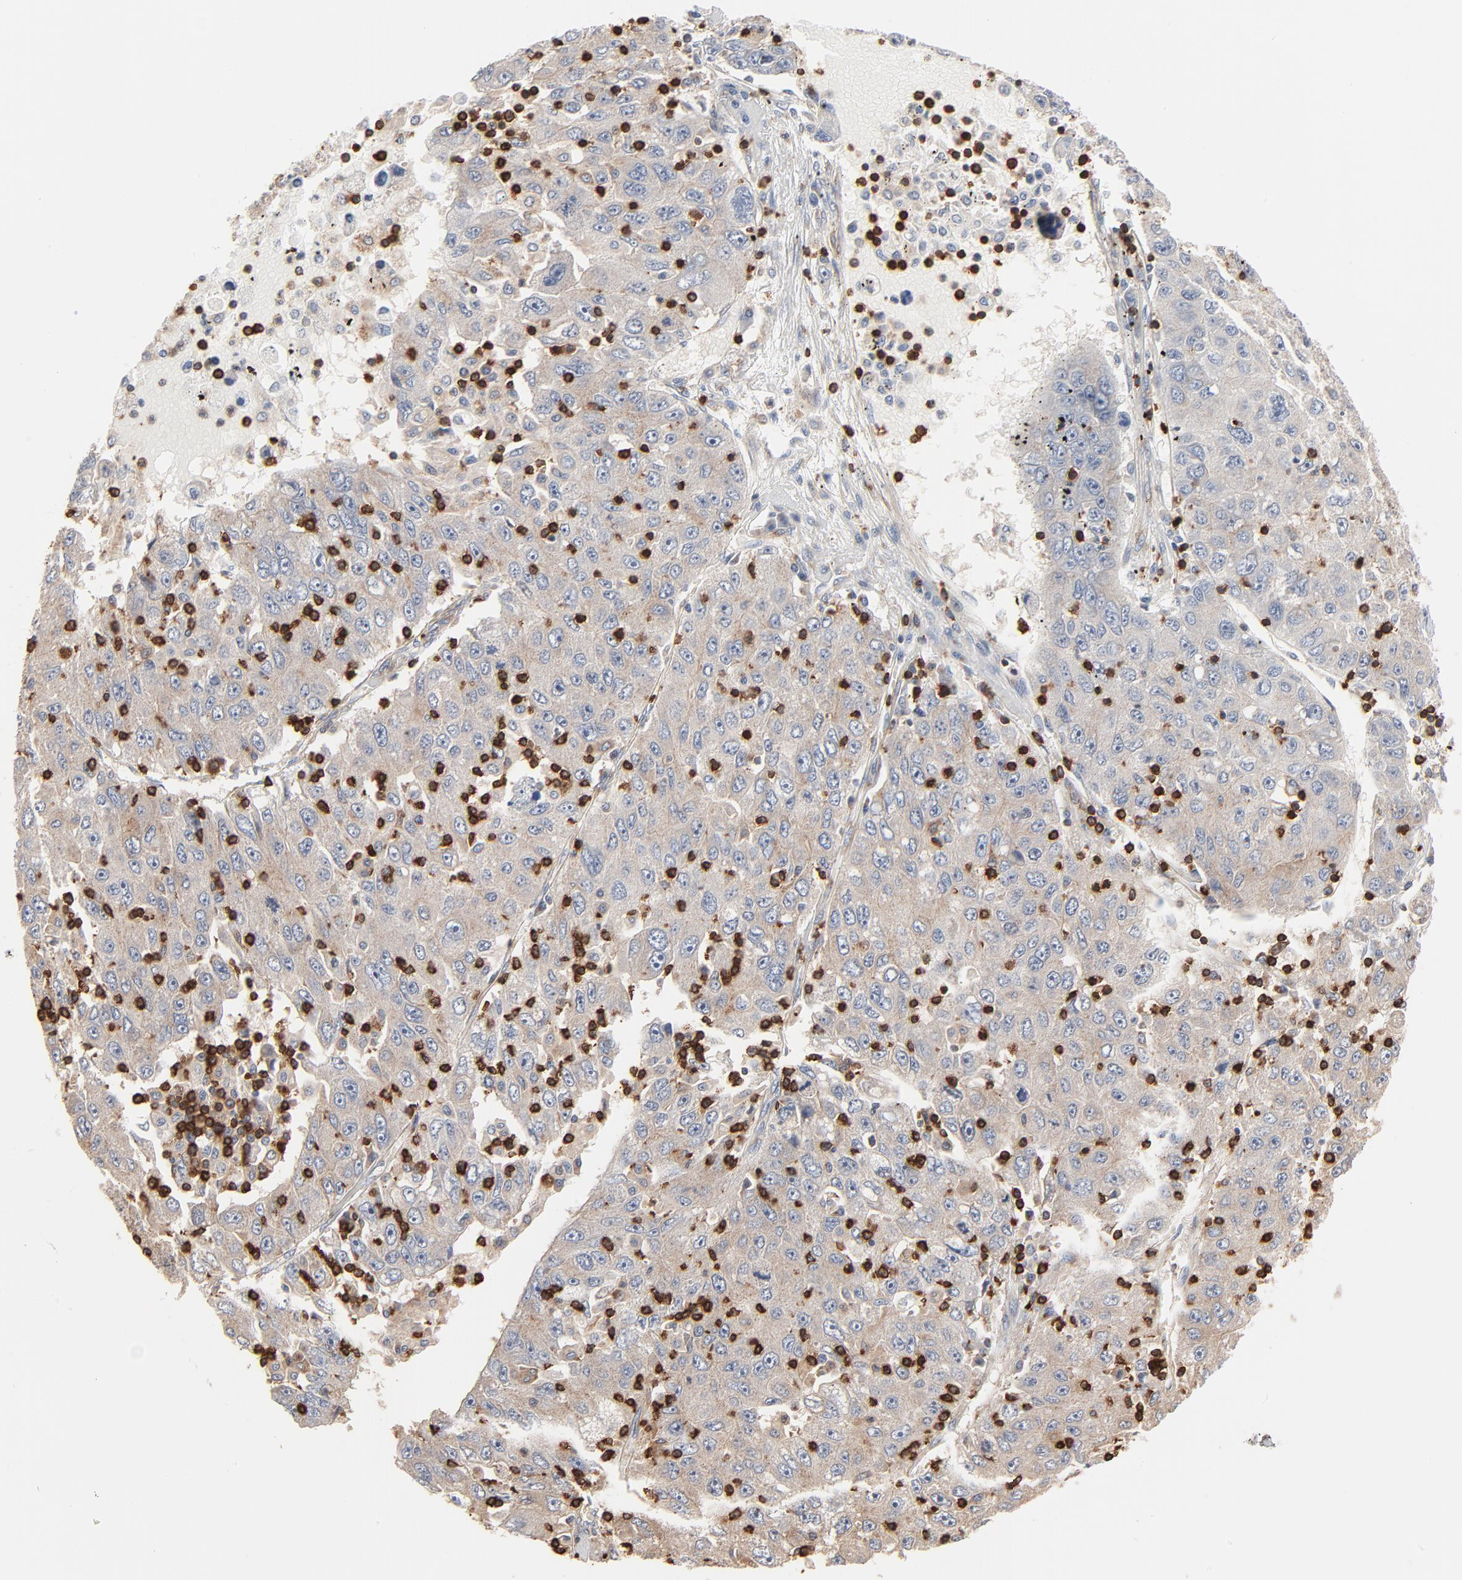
{"staining": {"intensity": "weak", "quantity": ">75%", "location": "cytoplasmic/membranous"}, "tissue": "liver cancer", "cell_type": "Tumor cells", "image_type": "cancer", "snomed": [{"axis": "morphology", "description": "Carcinoma, Hepatocellular, NOS"}, {"axis": "topography", "description": "Liver"}], "caption": "The photomicrograph displays staining of liver cancer (hepatocellular carcinoma), revealing weak cytoplasmic/membranous protein expression (brown color) within tumor cells.", "gene": "SH3KBP1", "patient": {"sex": "male", "age": 49}}